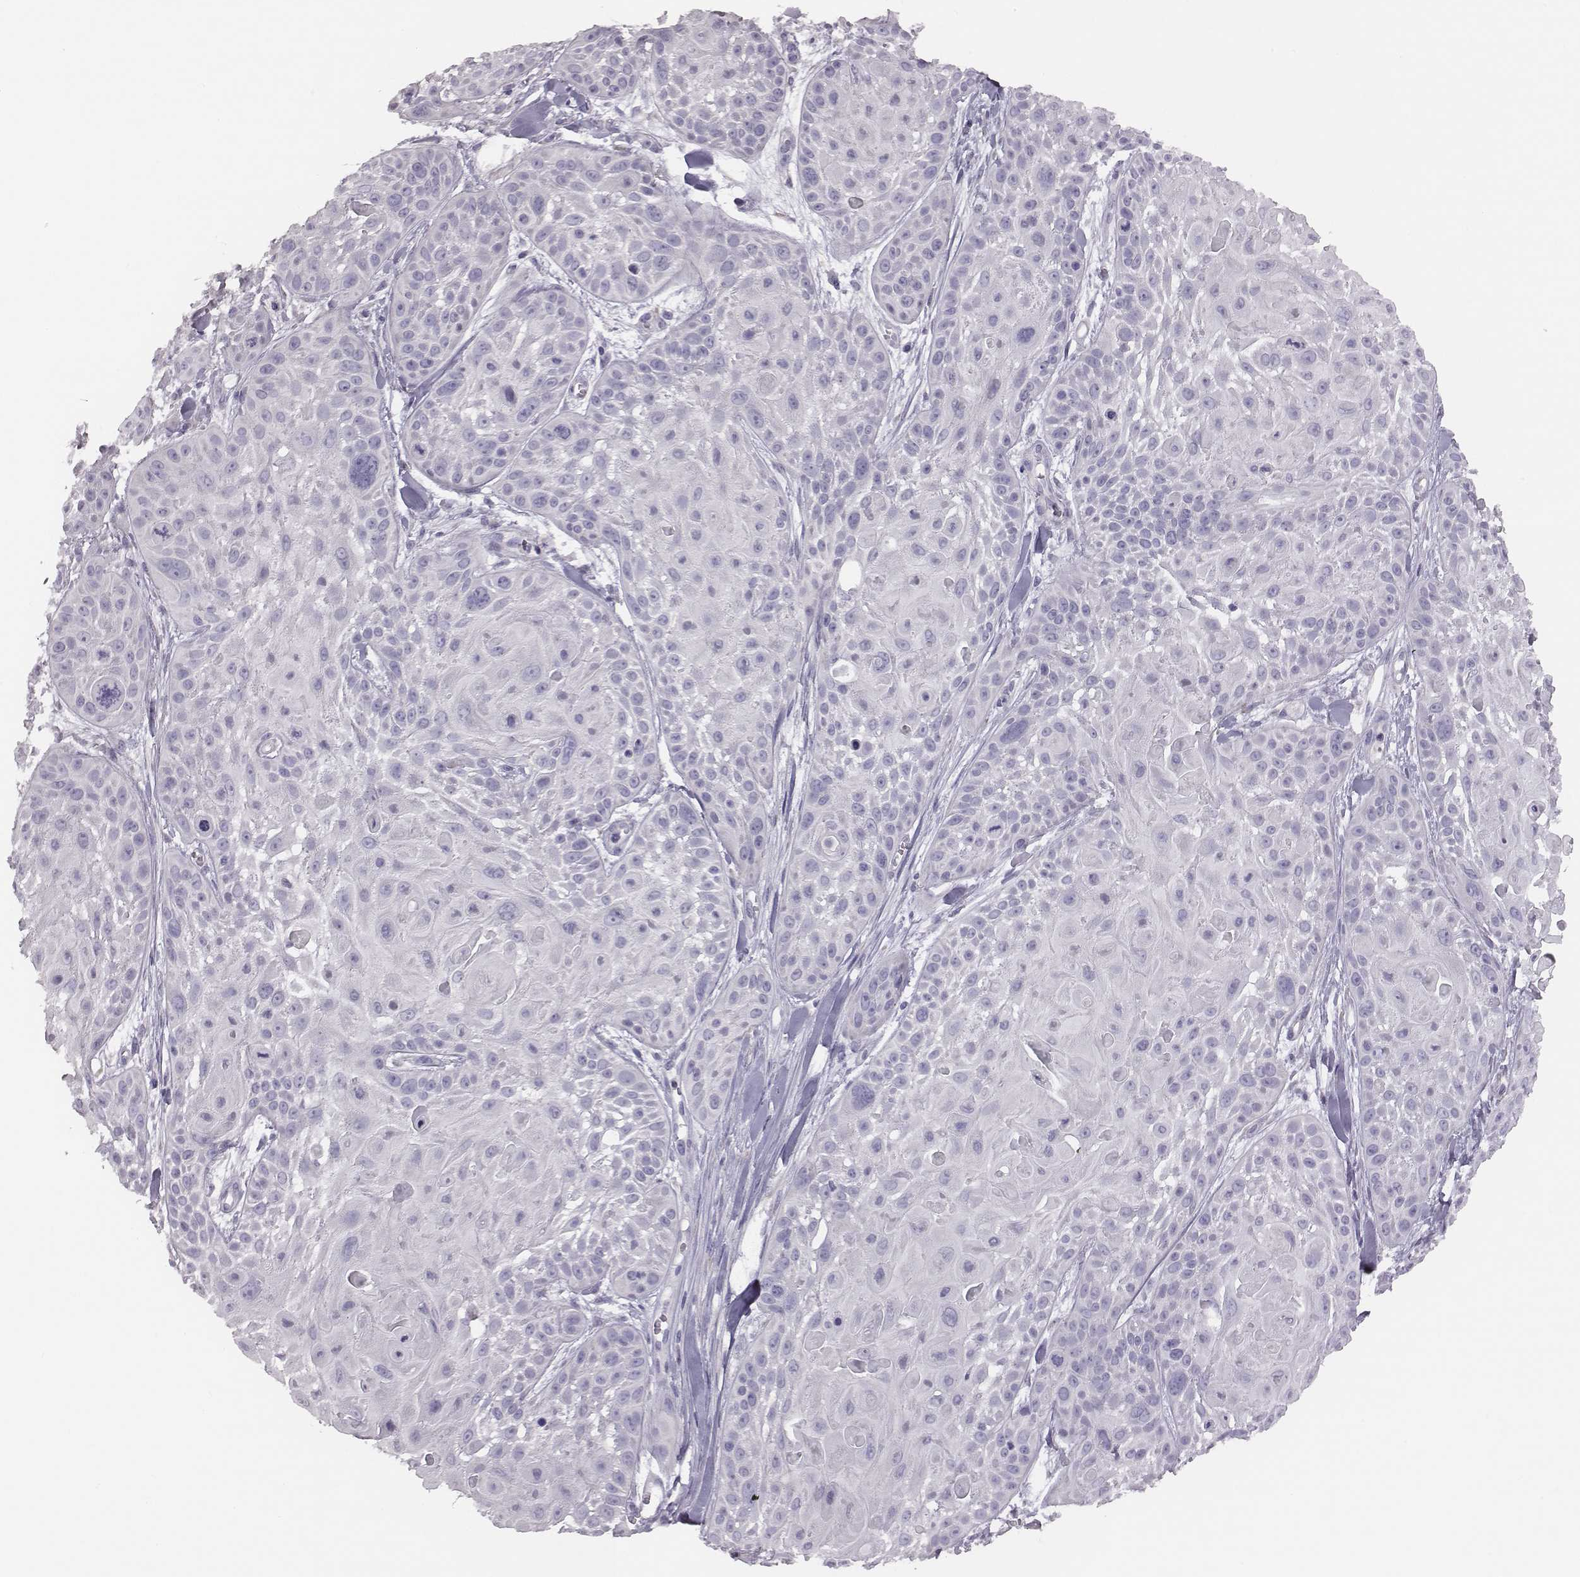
{"staining": {"intensity": "negative", "quantity": "none", "location": "none"}, "tissue": "skin cancer", "cell_type": "Tumor cells", "image_type": "cancer", "snomed": [{"axis": "morphology", "description": "Squamous cell carcinoma, NOS"}, {"axis": "topography", "description": "Skin"}, {"axis": "topography", "description": "Anal"}], "caption": "Histopathology image shows no protein positivity in tumor cells of skin squamous cell carcinoma tissue. Nuclei are stained in blue.", "gene": "GUCA1A", "patient": {"sex": "female", "age": 75}}